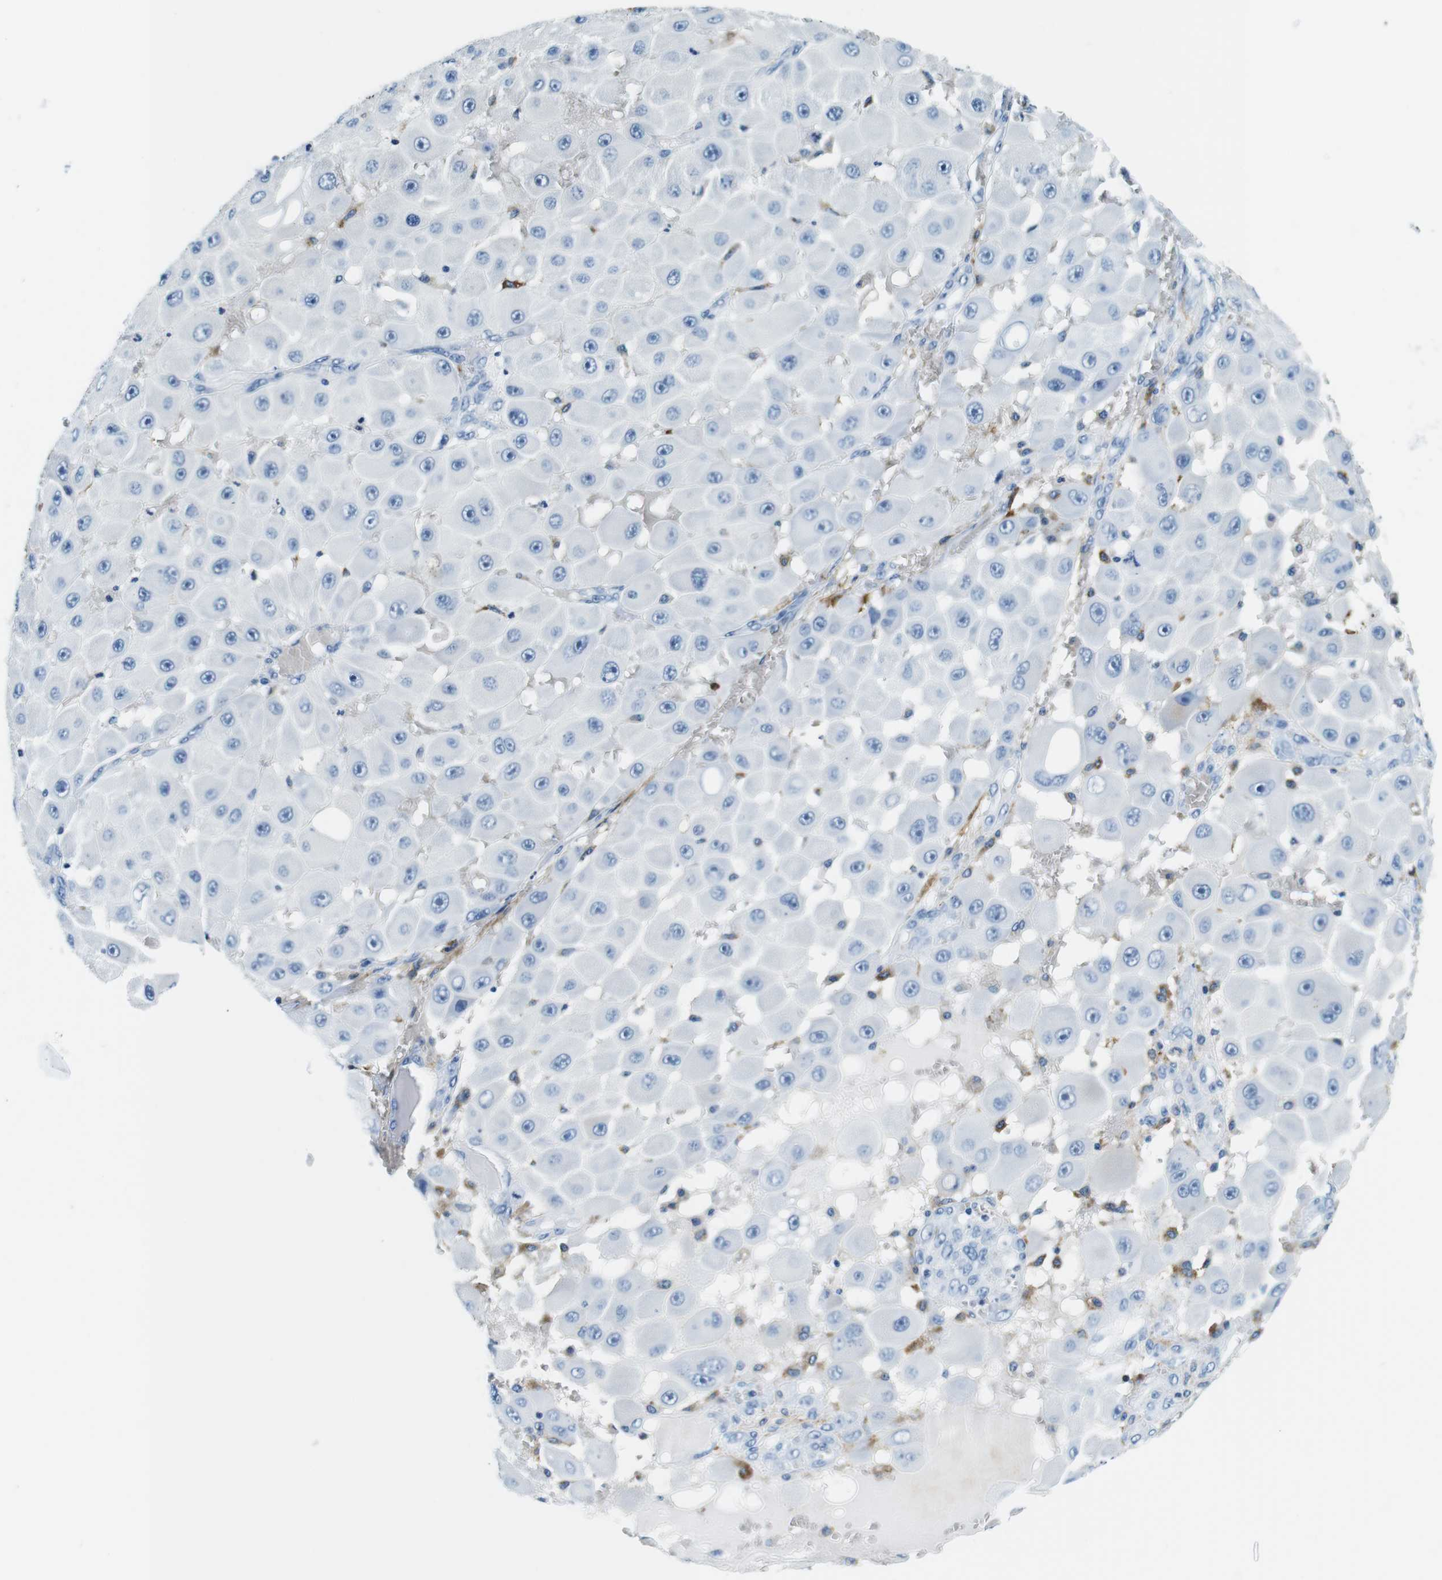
{"staining": {"intensity": "negative", "quantity": "none", "location": "none"}, "tissue": "melanoma", "cell_type": "Tumor cells", "image_type": "cancer", "snomed": [{"axis": "morphology", "description": "Malignant melanoma, NOS"}, {"axis": "topography", "description": "Skin"}], "caption": "DAB (3,3'-diaminobenzidine) immunohistochemical staining of malignant melanoma reveals no significant expression in tumor cells.", "gene": "HLA-DRB1", "patient": {"sex": "female", "age": 81}}